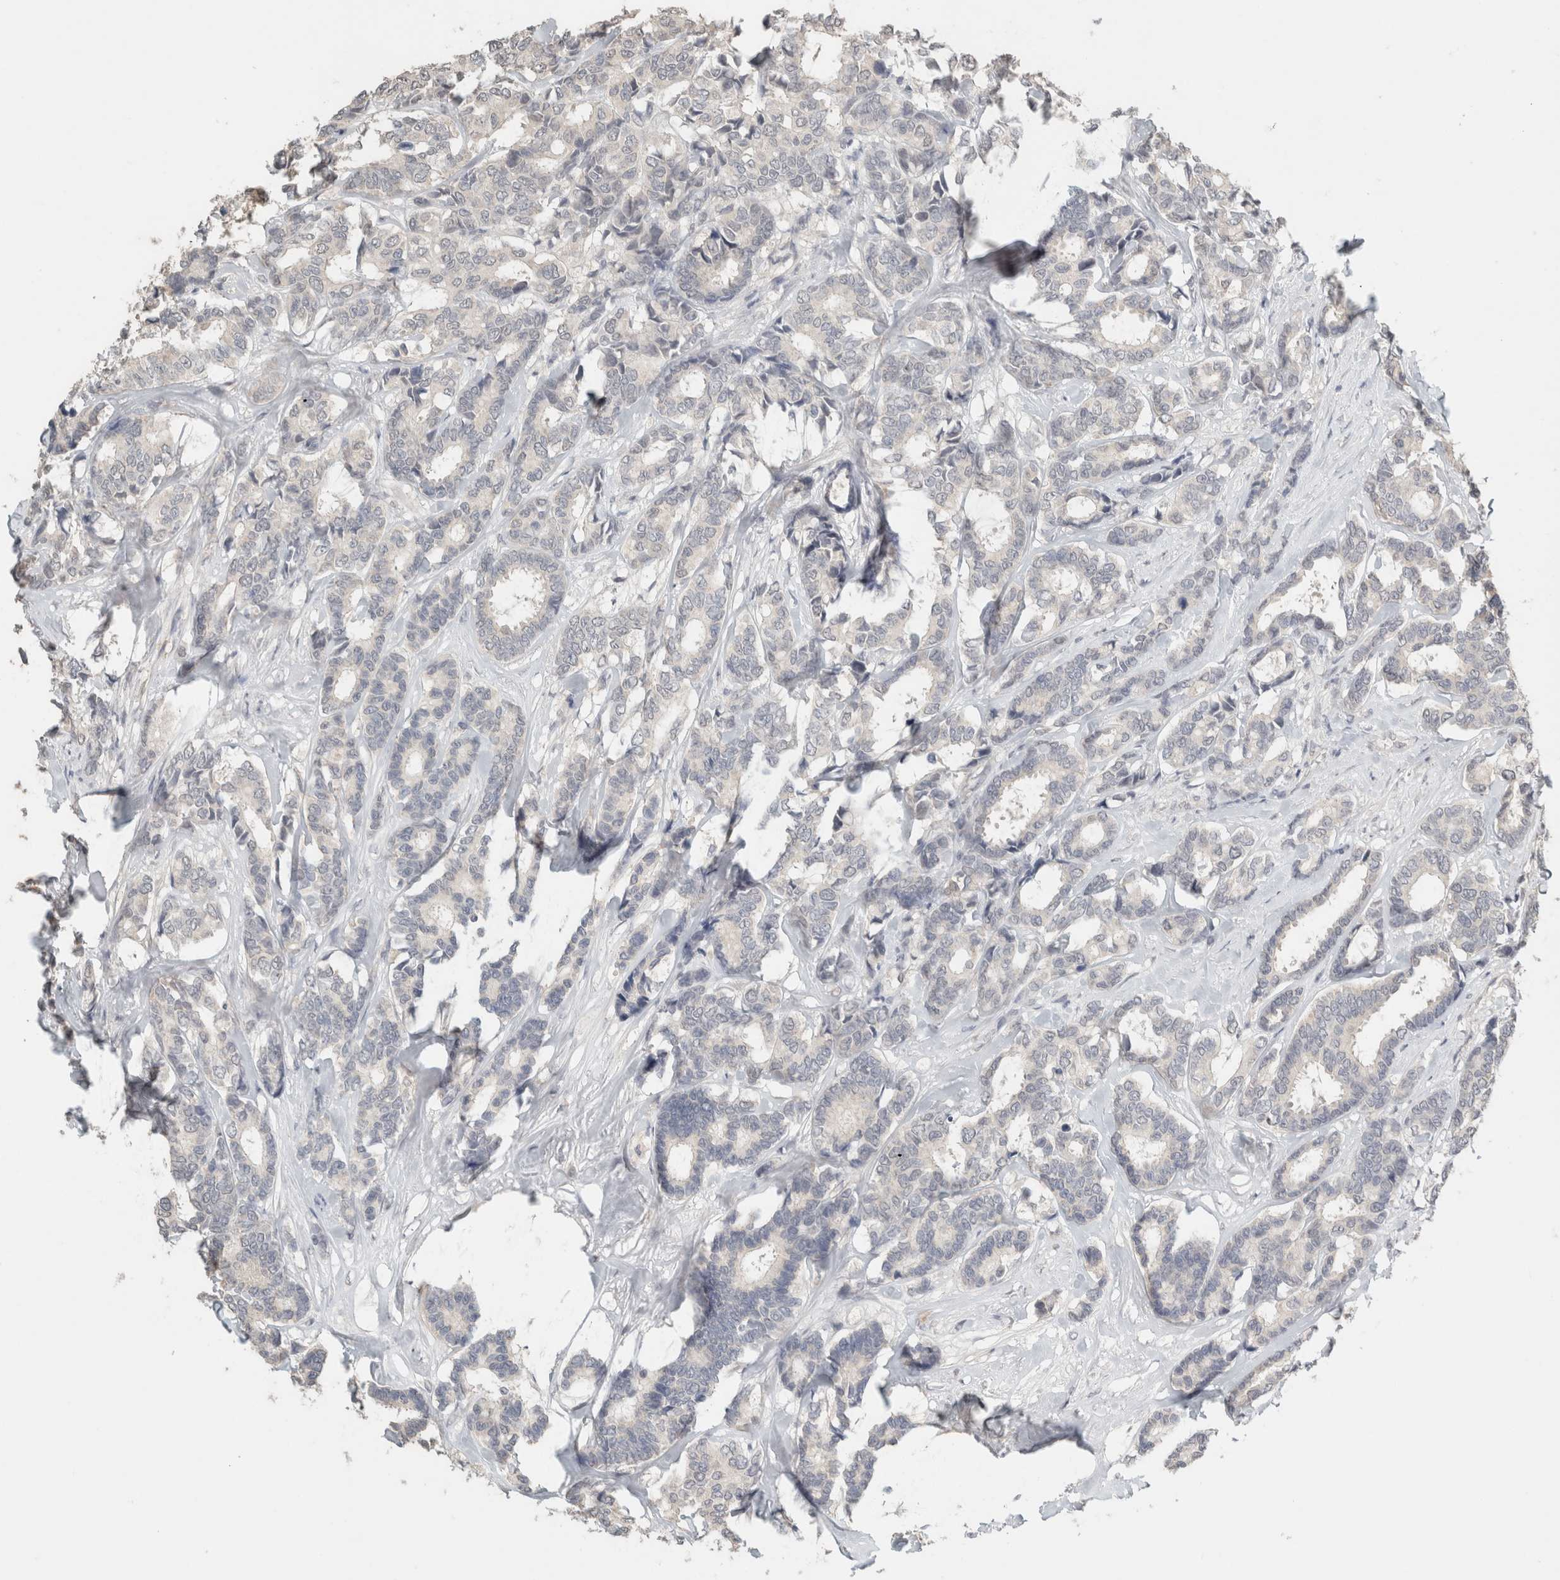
{"staining": {"intensity": "negative", "quantity": "none", "location": "none"}, "tissue": "breast cancer", "cell_type": "Tumor cells", "image_type": "cancer", "snomed": [{"axis": "morphology", "description": "Duct carcinoma"}, {"axis": "topography", "description": "Breast"}], "caption": "A micrograph of breast cancer stained for a protein demonstrates no brown staining in tumor cells.", "gene": "TRAT1", "patient": {"sex": "female", "age": 87}}